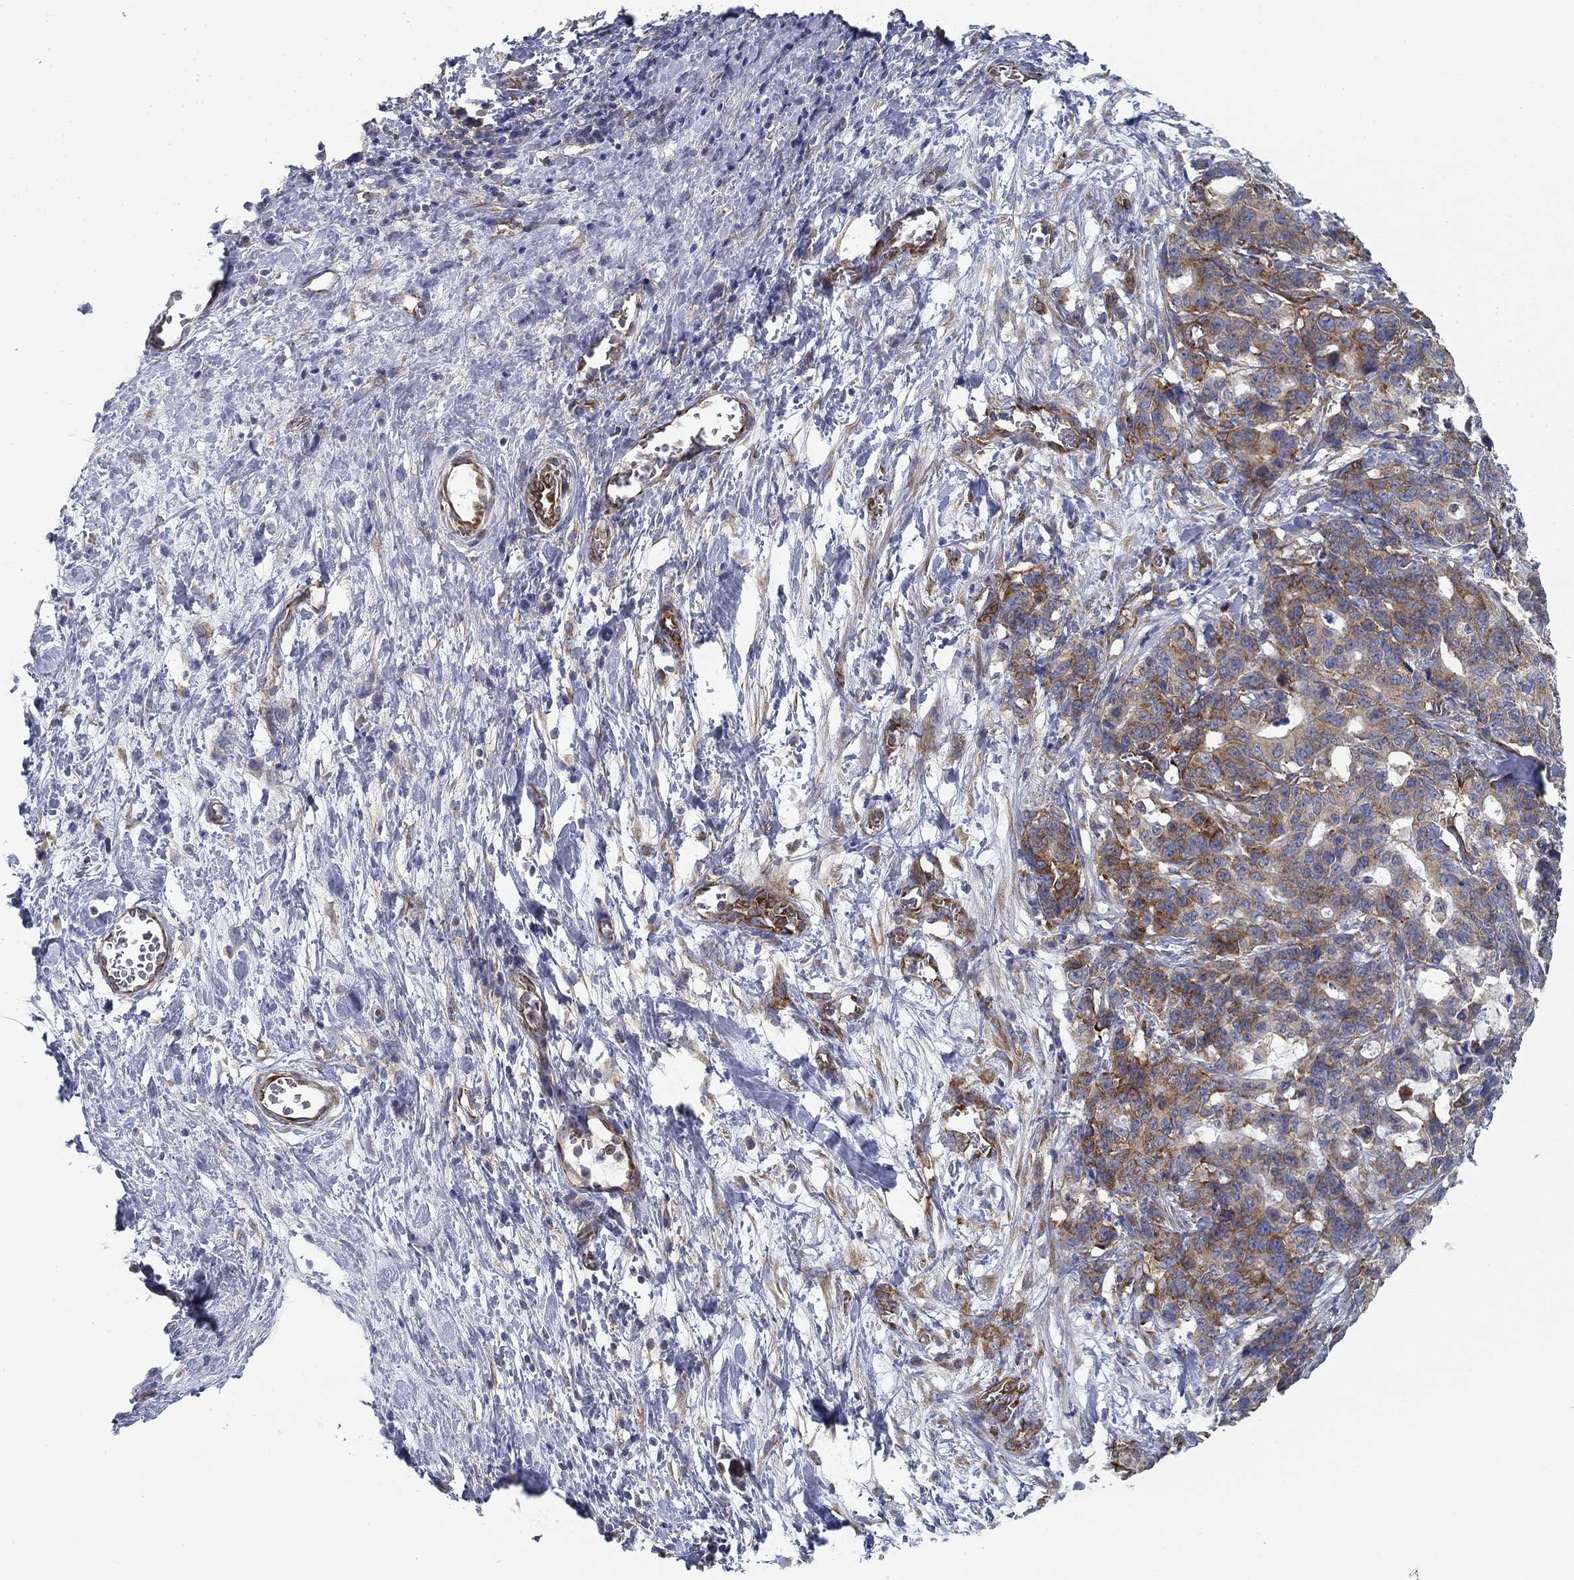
{"staining": {"intensity": "strong", "quantity": "<25%", "location": "cytoplasmic/membranous"}, "tissue": "stomach cancer", "cell_type": "Tumor cells", "image_type": "cancer", "snomed": [{"axis": "morphology", "description": "Normal tissue, NOS"}, {"axis": "morphology", "description": "Adenocarcinoma, NOS"}, {"axis": "topography", "description": "Stomach"}], "caption": "Tumor cells show medium levels of strong cytoplasmic/membranous positivity in approximately <25% of cells in human stomach cancer (adenocarcinoma).", "gene": "FXR1", "patient": {"sex": "female", "age": 64}}